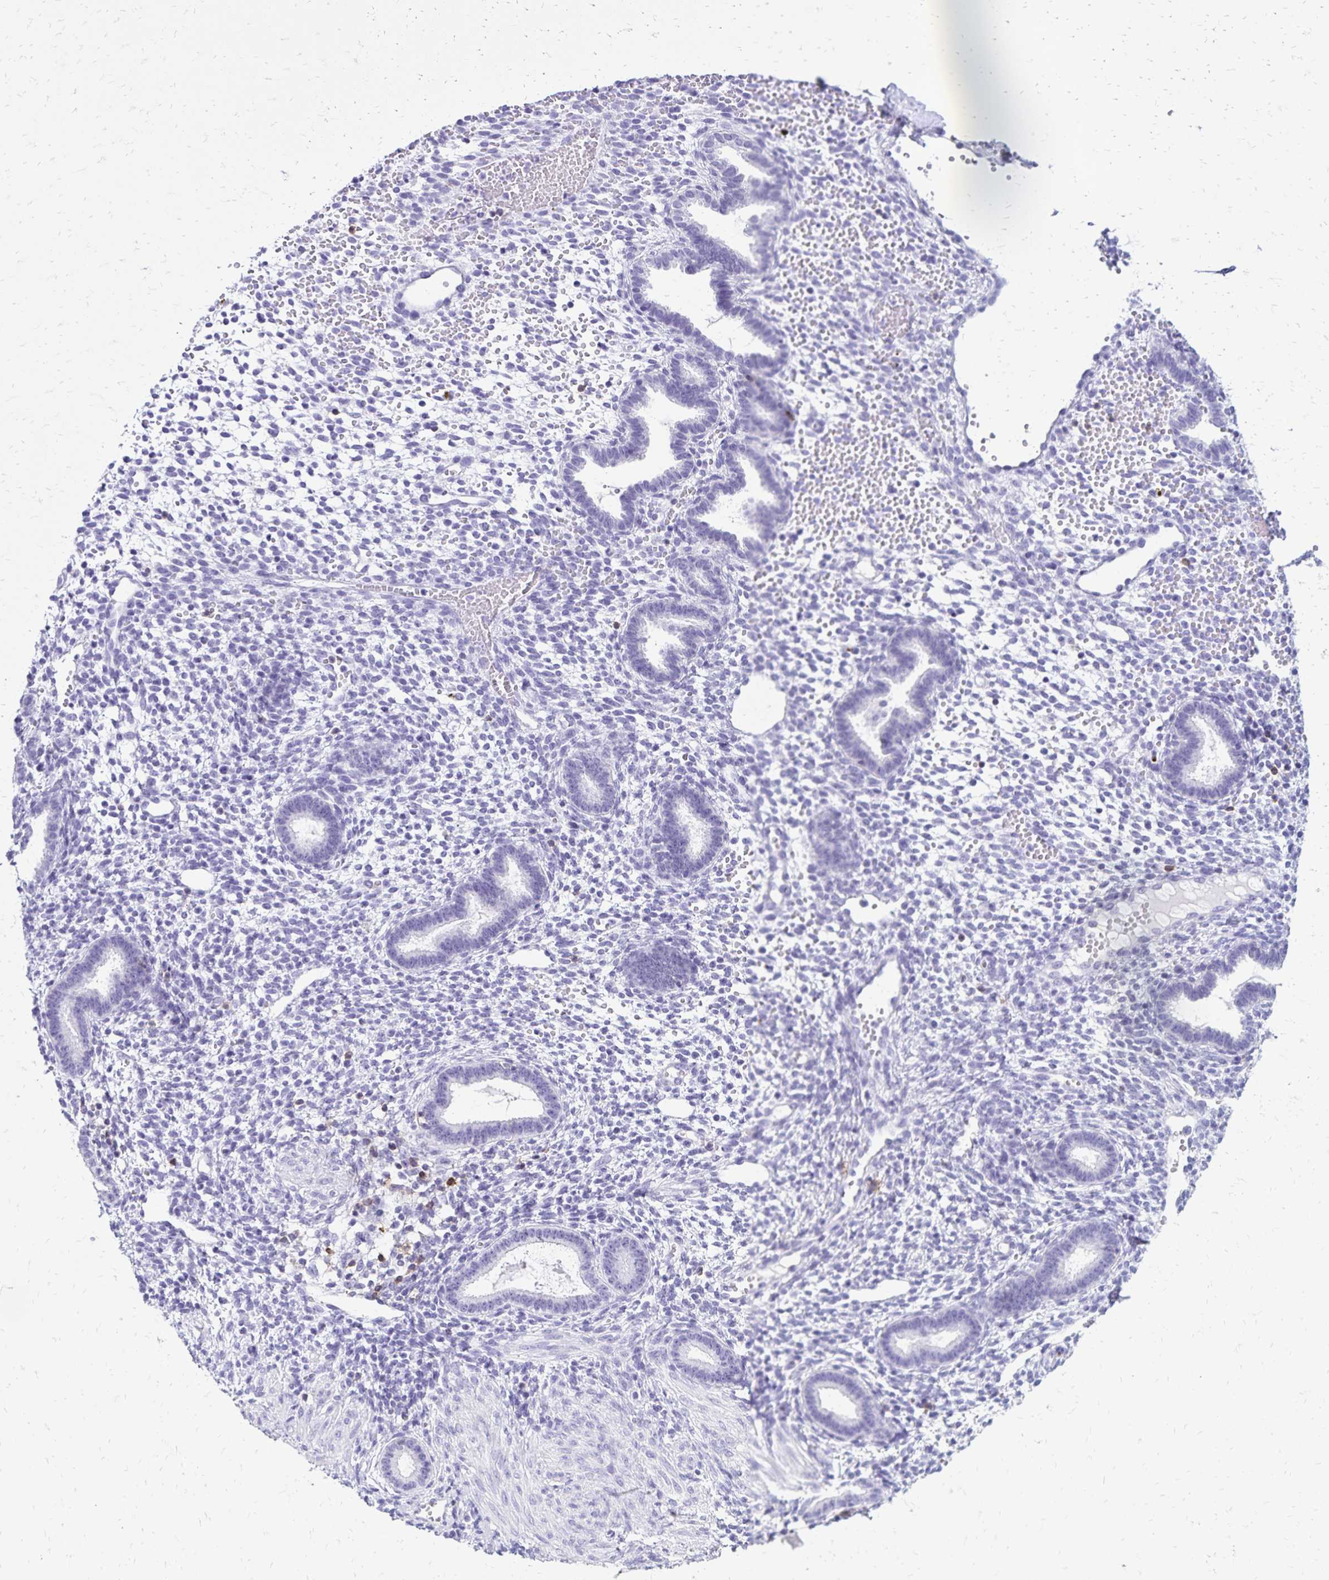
{"staining": {"intensity": "negative", "quantity": "none", "location": "none"}, "tissue": "endometrium", "cell_type": "Cells in endometrial stroma", "image_type": "normal", "snomed": [{"axis": "morphology", "description": "Normal tissue, NOS"}, {"axis": "topography", "description": "Endometrium"}], "caption": "Immunohistochemical staining of benign endometrium shows no significant expression in cells in endometrial stroma. (DAB (3,3'-diaminobenzidine) immunohistochemistry (IHC) visualized using brightfield microscopy, high magnification).", "gene": "CD27", "patient": {"sex": "female", "age": 36}}